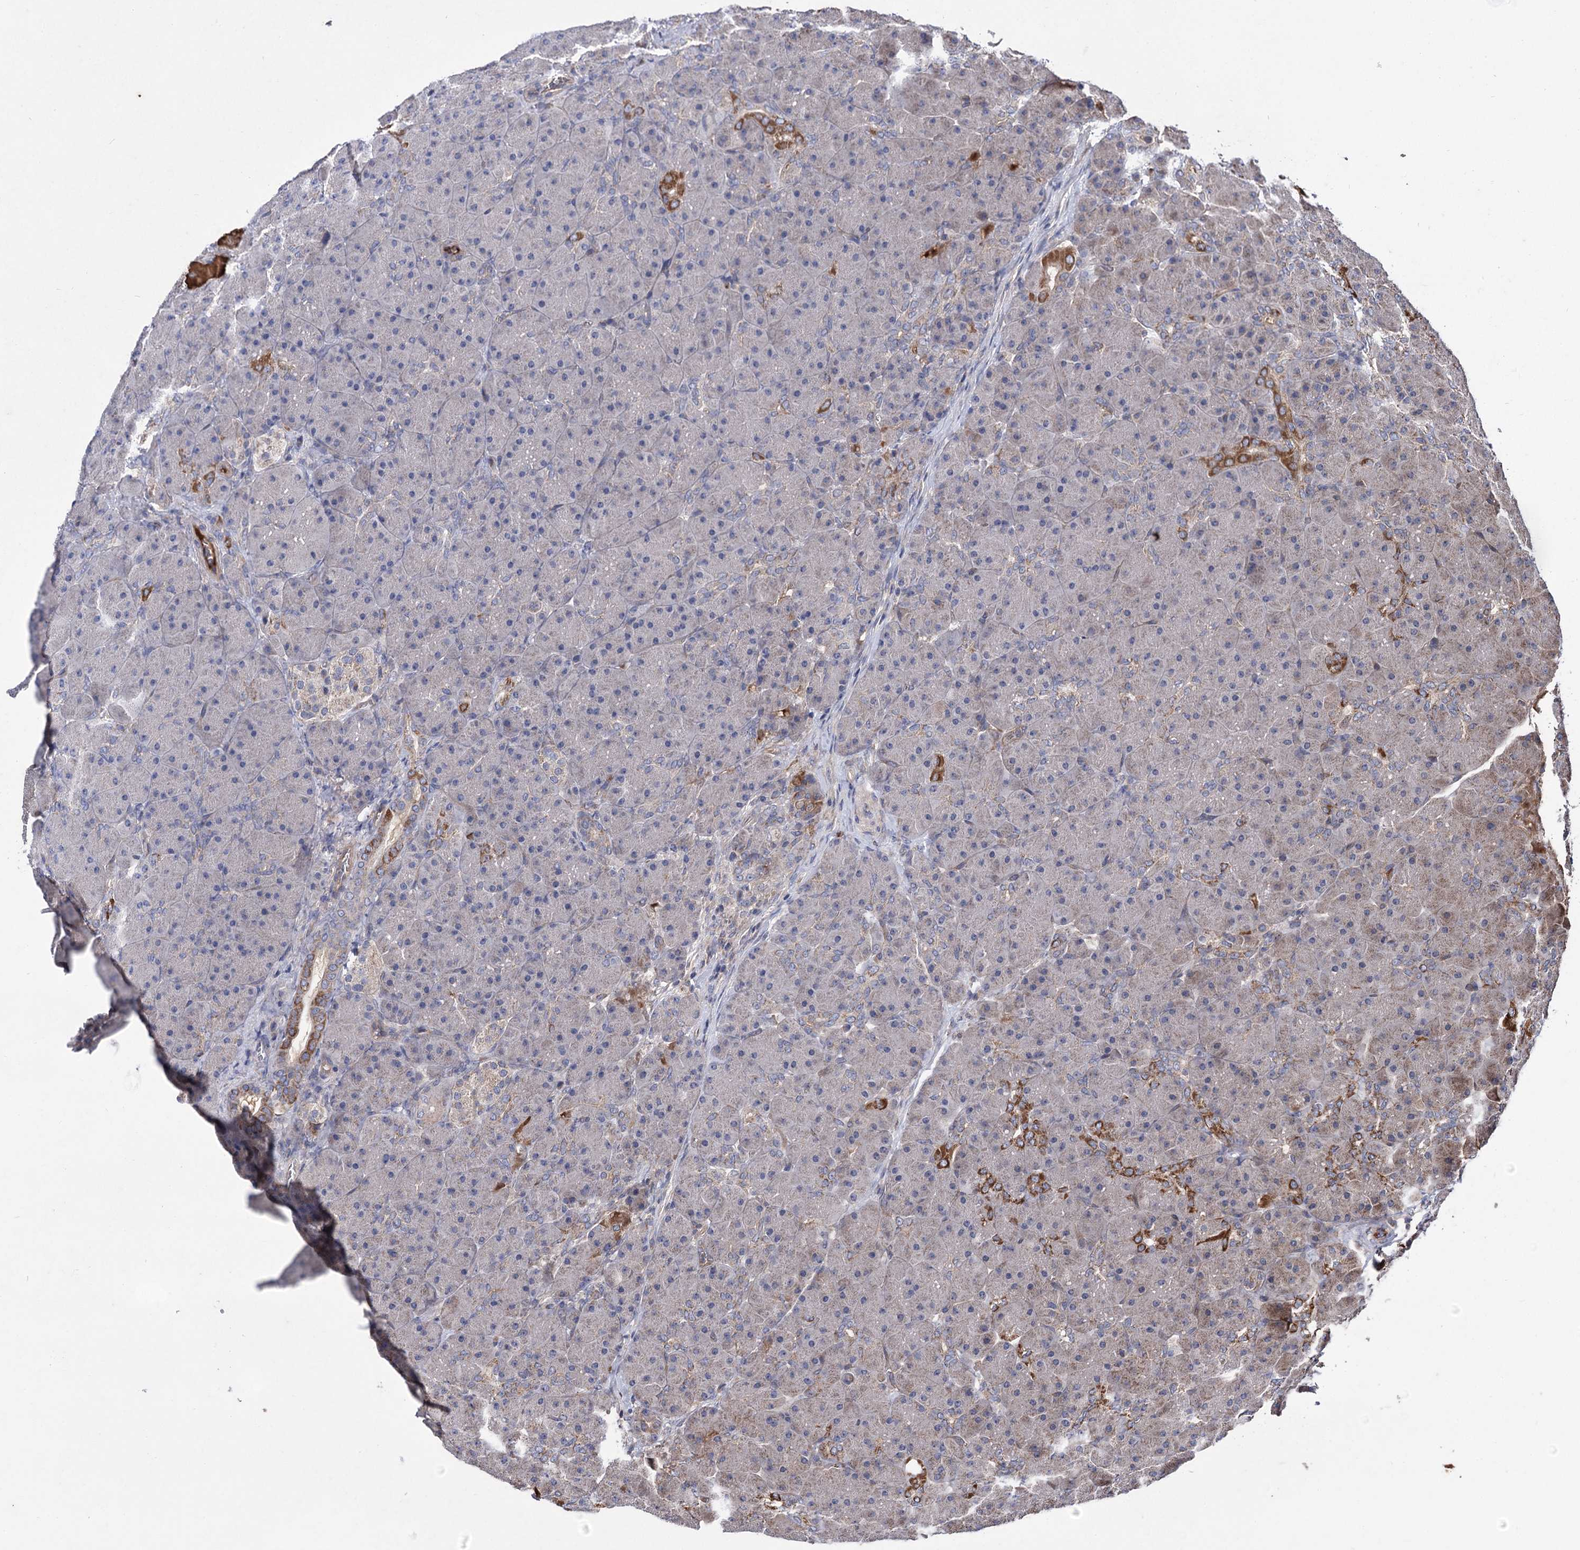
{"staining": {"intensity": "moderate", "quantity": "<25%", "location": "cytoplasmic/membranous"}, "tissue": "pancreas", "cell_type": "Exocrine glandular cells", "image_type": "normal", "snomed": [{"axis": "morphology", "description": "Normal tissue, NOS"}, {"axis": "topography", "description": "Pancreas"}], "caption": "Immunohistochemistry (IHC) of benign human pancreas demonstrates low levels of moderate cytoplasmic/membranous positivity in approximately <25% of exocrine glandular cells.", "gene": "RASSF3", "patient": {"sex": "male", "age": 66}}